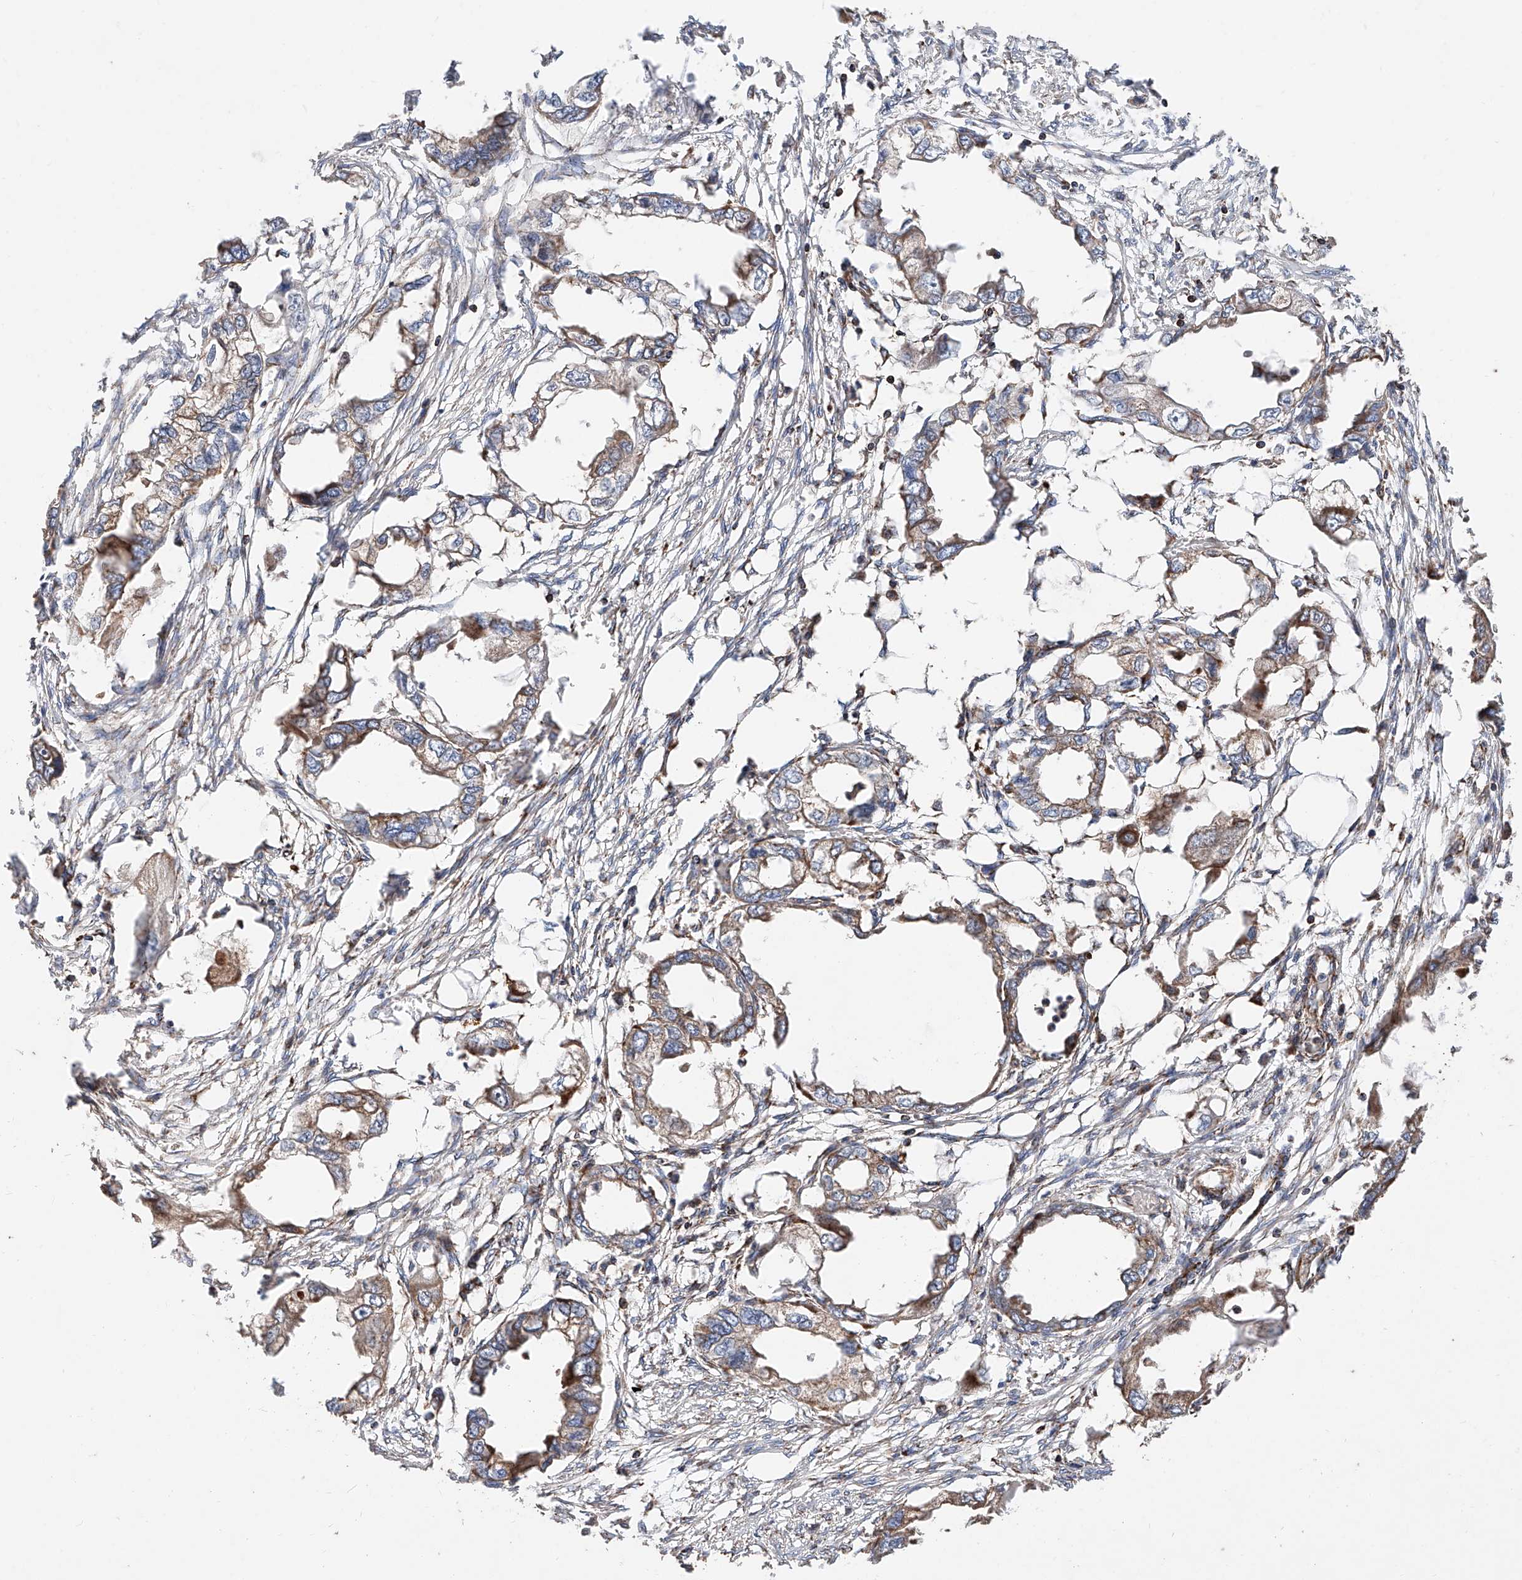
{"staining": {"intensity": "moderate", "quantity": ">75%", "location": "cytoplasmic/membranous"}, "tissue": "endometrial cancer", "cell_type": "Tumor cells", "image_type": "cancer", "snomed": [{"axis": "morphology", "description": "Adenocarcinoma, NOS"}, {"axis": "morphology", "description": "Adenocarcinoma, metastatic, NOS"}, {"axis": "topography", "description": "Adipose tissue"}, {"axis": "topography", "description": "Endometrium"}], "caption": "This micrograph shows endometrial metastatic adenocarcinoma stained with immunohistochemistry (IHC) to label a protein in brown. The cytoplasmic/membranous of tumor cells show moderate positivity for the protein. Nuclei are counter-stained blue.", "gene": "PISD", "patient": {"sex": "female", "age": 67}}